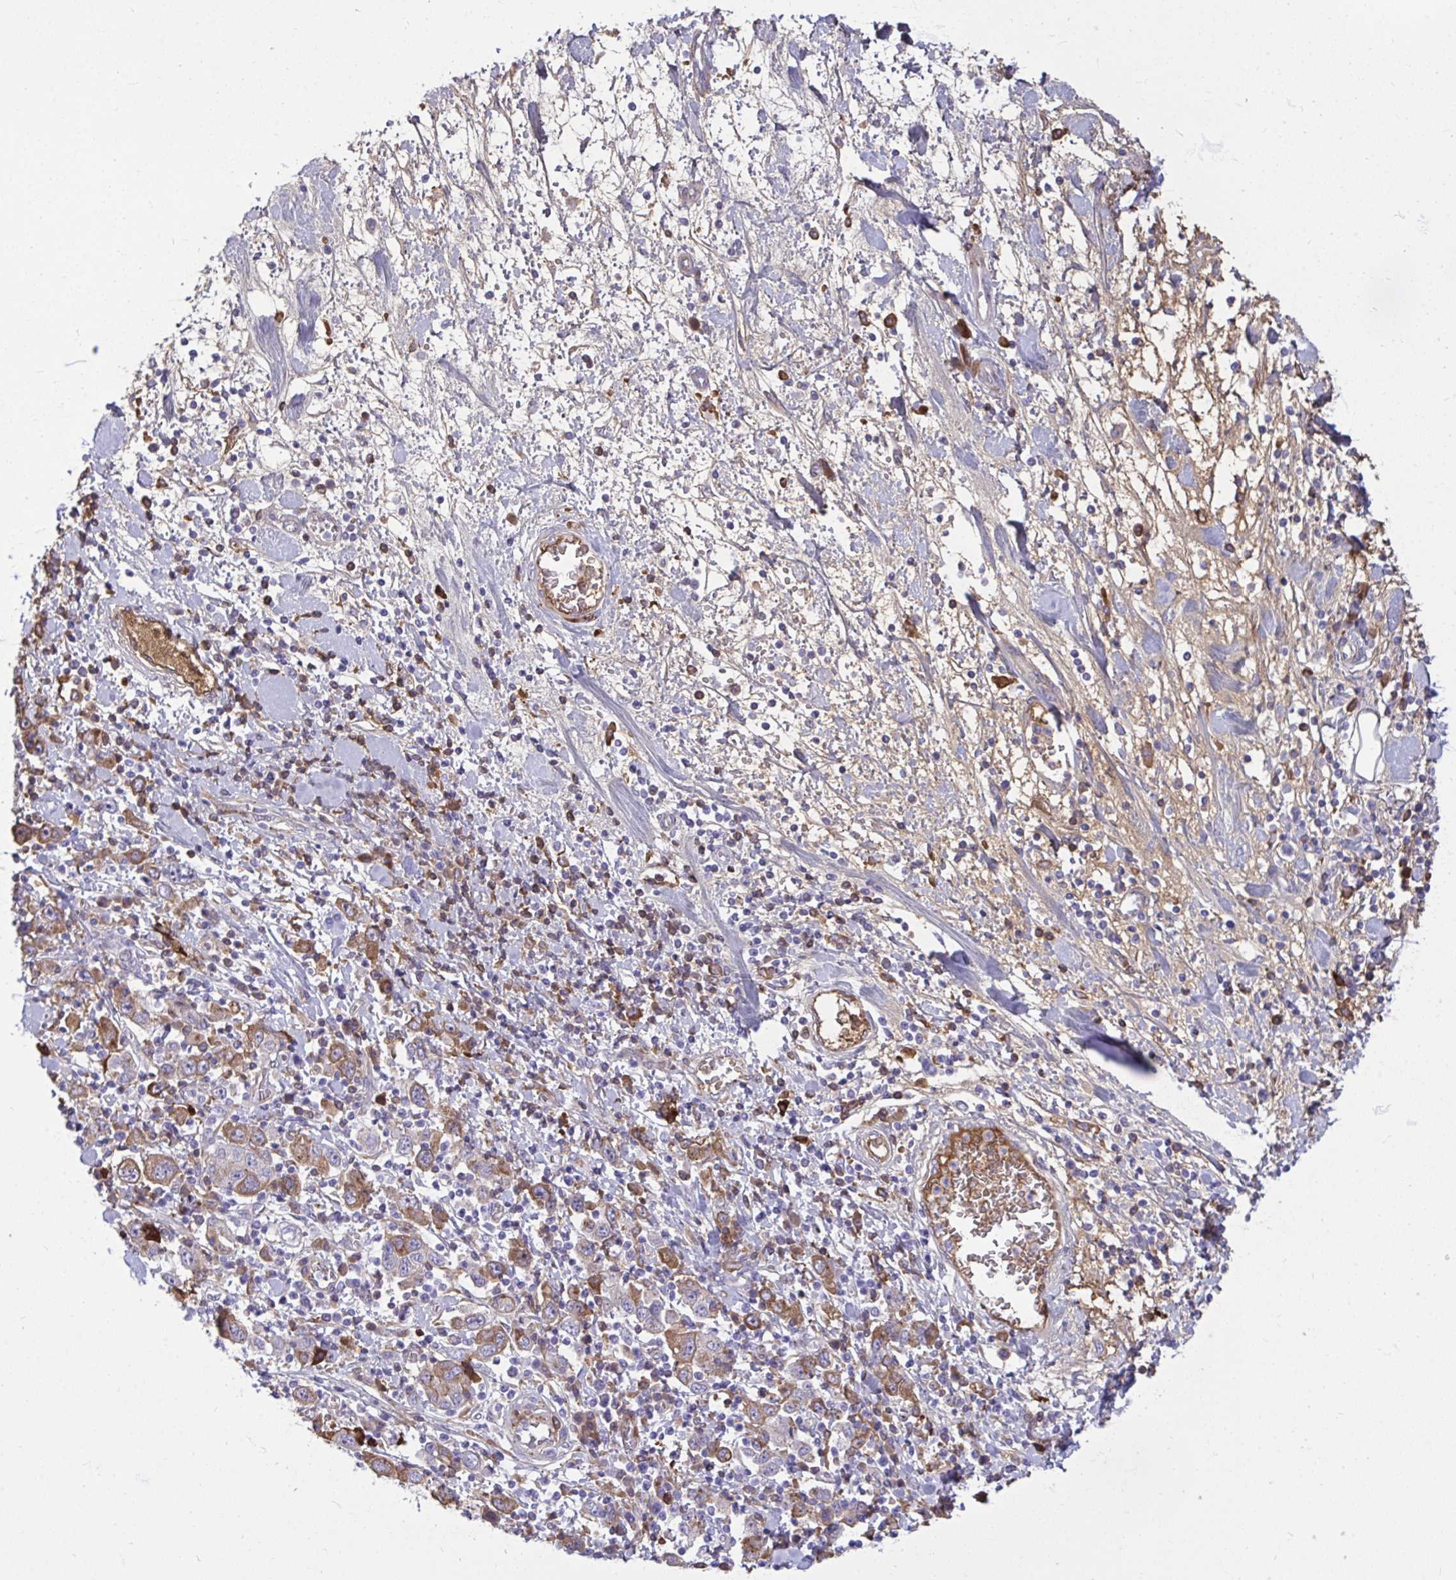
{"staining": {"intensity": "moderate", "quantity": "25%-75%", "location": "cytoplasmic/membranous"}, "tissue": "stomach cancer", "cell_type": "Tumor cells", "image_type": "cancer", "snomed": [{"axis": "morphology", "description": "Normal tissue, NOS"}, {"axis": "morphology", "description": "Adenocarcinoma, NOS"}, {"axis": "topography", "description": "Stomach, upper"}, {"axis": "topography", "description": "Stomach"}], "caption": "Stomach cancer stained for a protein exhibits moderate cytoplasmic/membranous positivity in tumor cells. The protein of interest is stained brown, and the nuclei are stained in blue (DAB IHC with brightfield microscopy, high magnification).", "gene": "F2", "patient": {"sex": "male", "age": 59}}